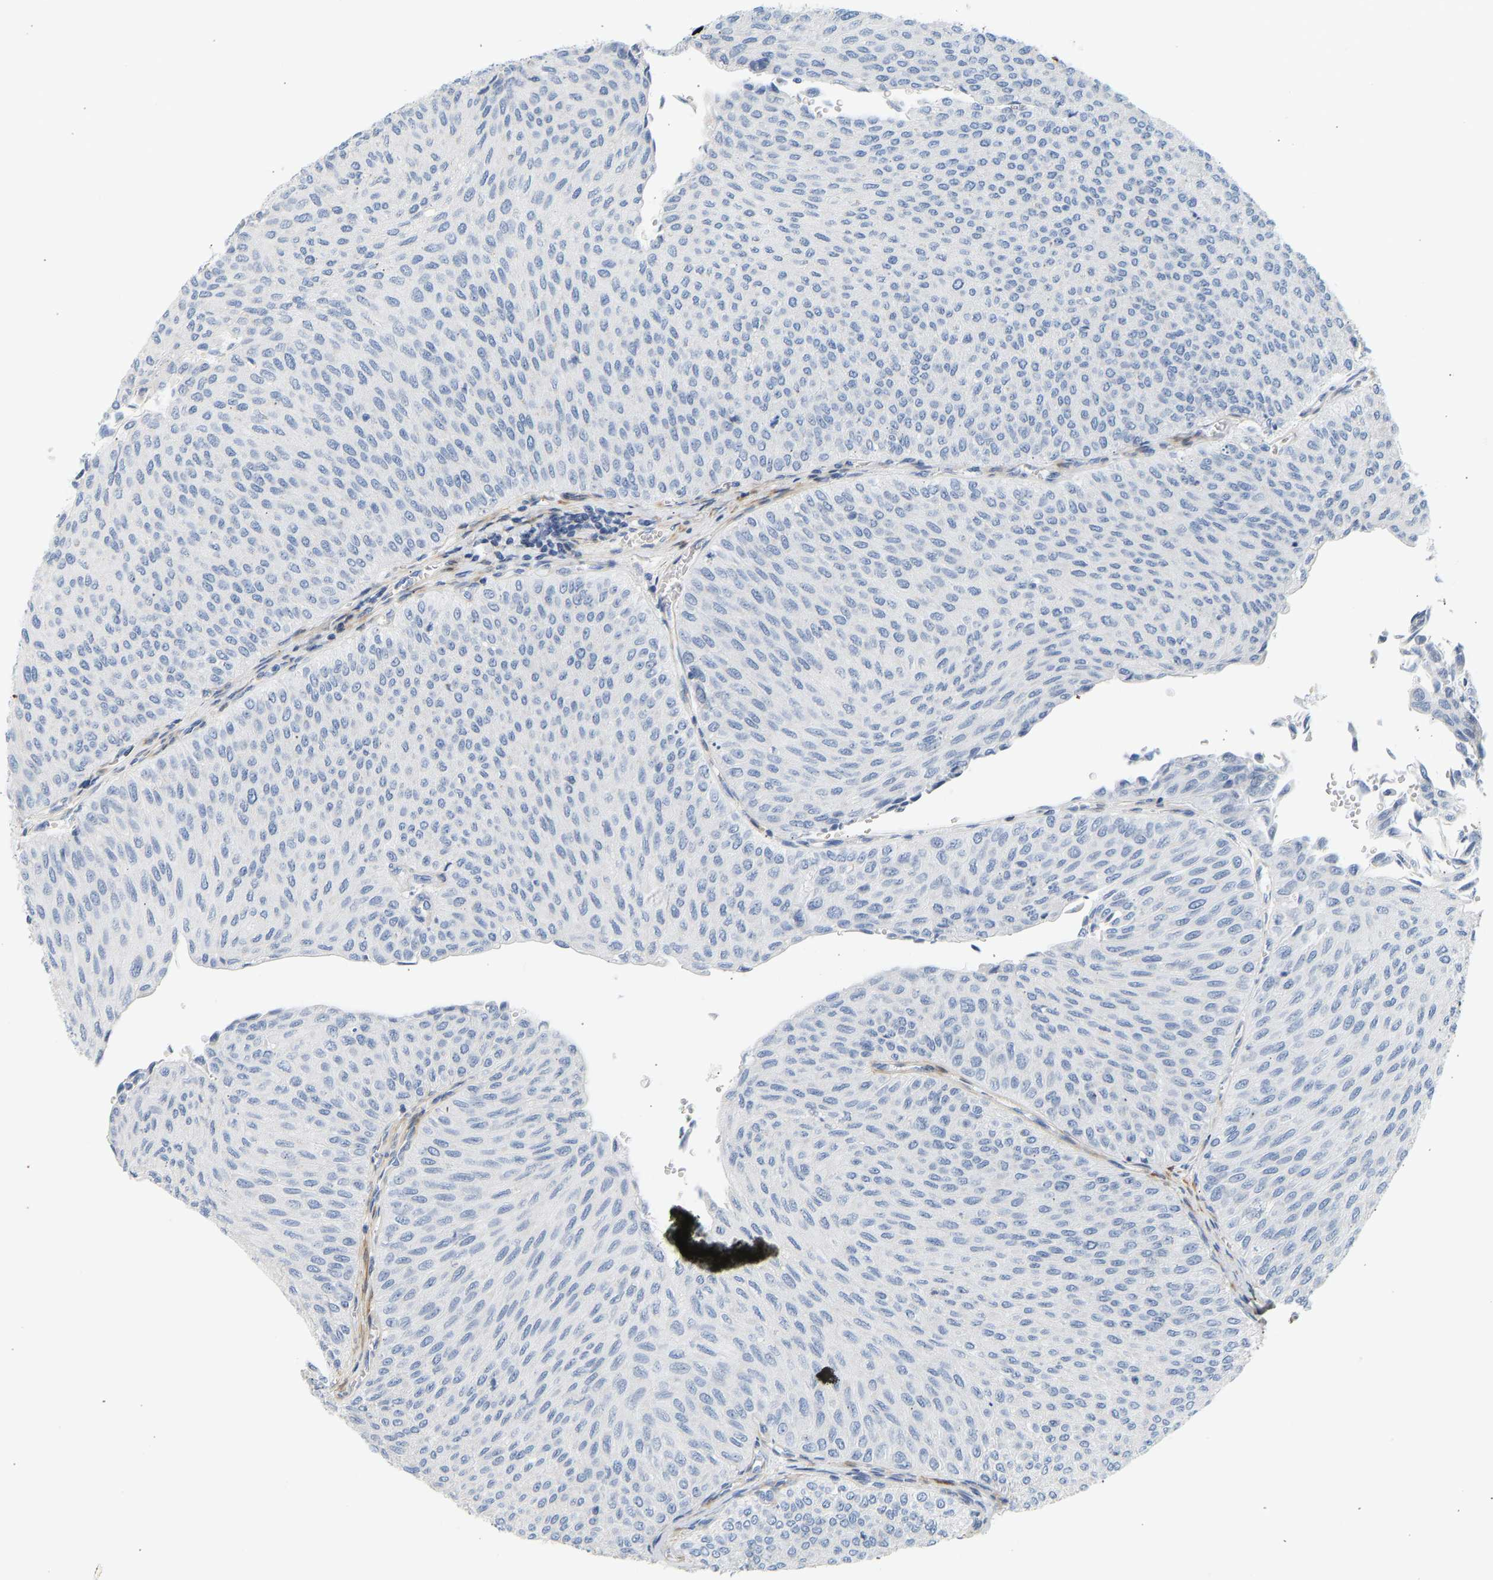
{"staining": {"intensity": "negative", "quantity": "none", "location": "none"}, "tissue": "urothelial cancer", "cell_type": "Tumor cells", "image_type": "cancer", "snomed": [{"axis": "morphology", "description": "Urothelial carcinoma, Low grade"}, {"axis": "topography", "description": "Urinary bladder"}], "caption": "IHC micrograph of neoplastic tissue: urothelial cancer stained with DAB (3,3'-diaminobenzidine) displays no significant protein positivity in tumor cells. (DAB immunohistochemistry with hematoxylin counter stain).", "gene": "SLC30A7", "patient": {"sex": "male", "age": 78}}